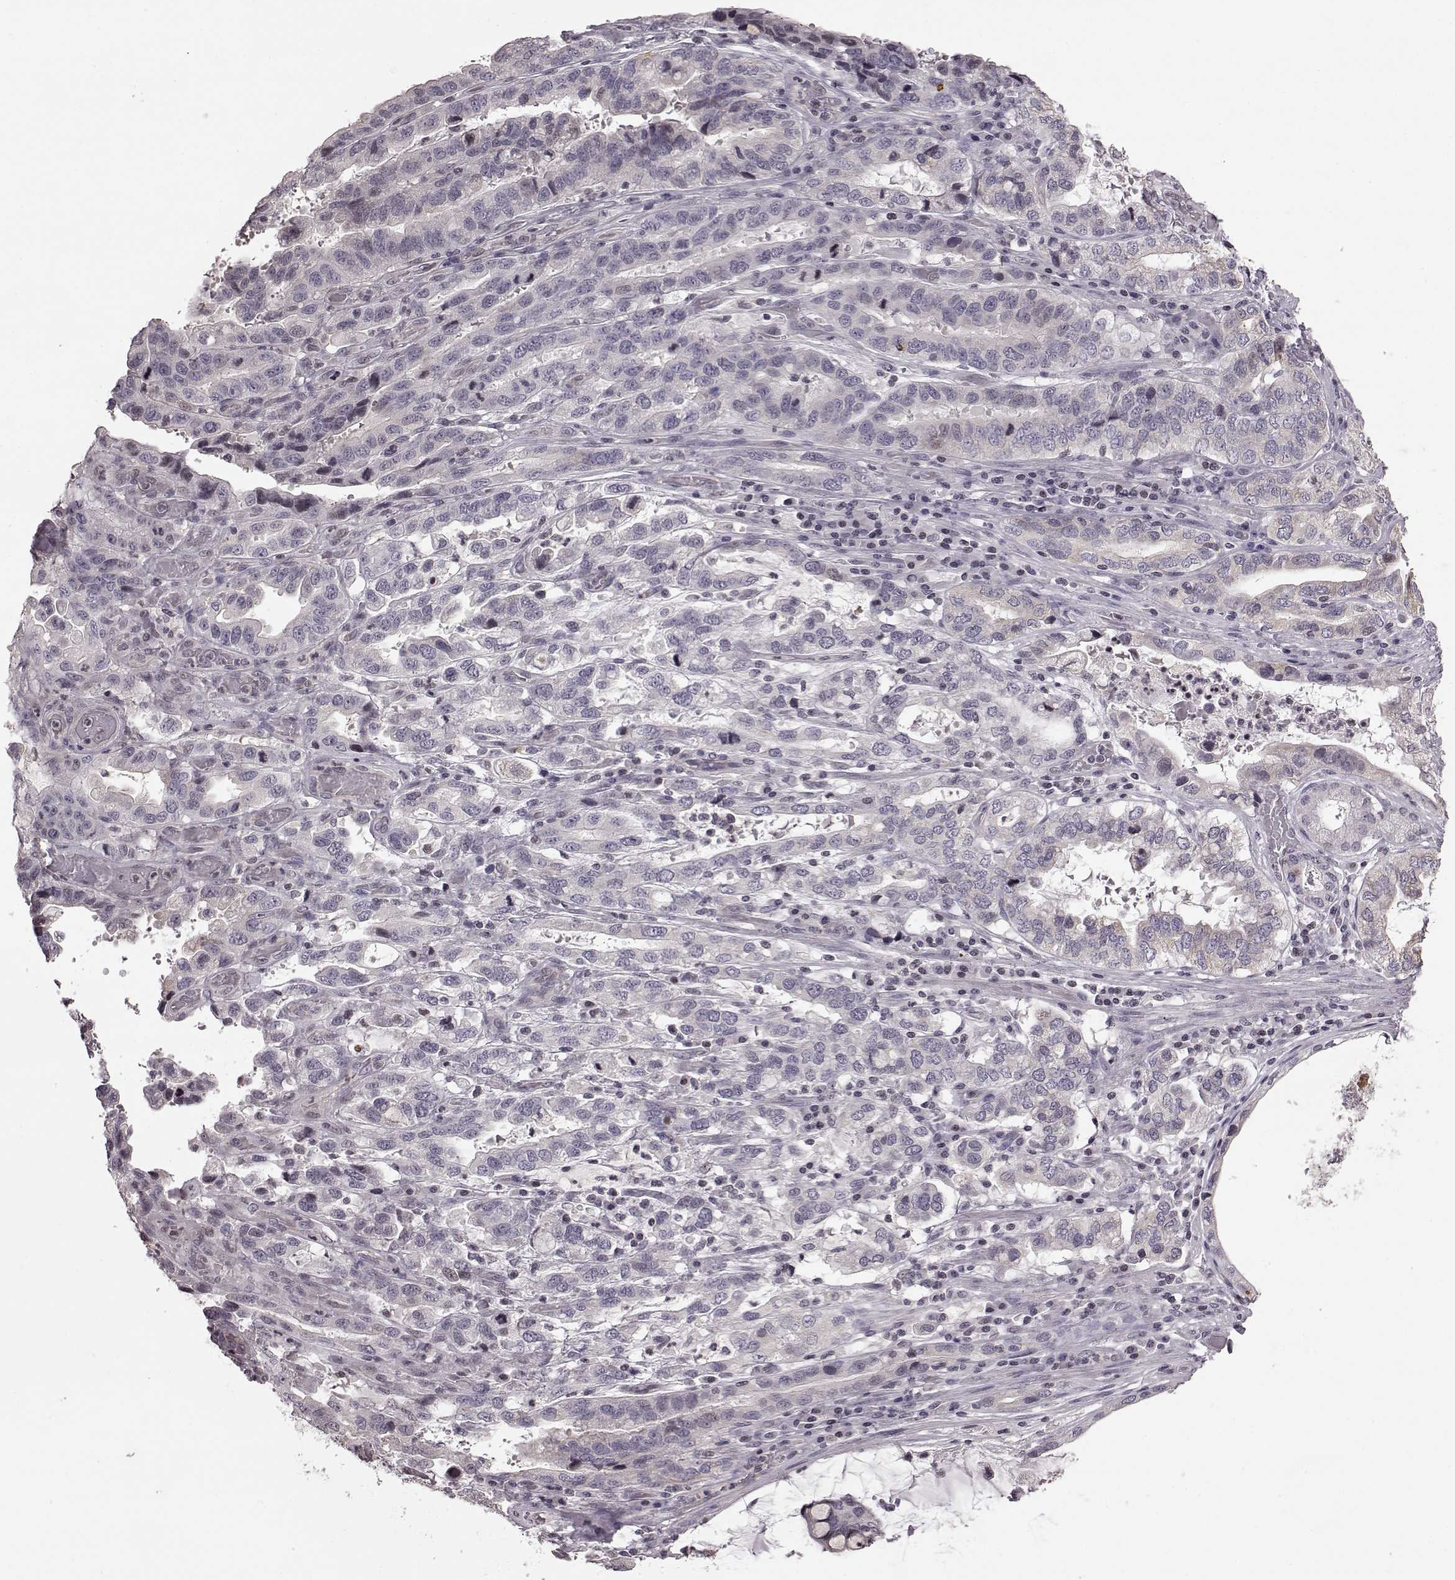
{"staining": {"intensity": "negative", "quantity": "none", "location": "none"}, "tissue": "stomach cancer", "cell_type": "Tumor cells", "image_type": "cancer", "snomed": [{"axis": "morphology", "description": "Adenocarcinoma, NOS"}, {"axis": "topography", "description": "Stomach, lower"}], "caption": "A high-resolution photomicrograph shows immunohistochemistry (IHC) staining of adenocarcinoma (stomach), which demonstrates no significant positivity in tumor cells.", "gene": "GAL", "patient": {"sex": "female", "age": 76}}